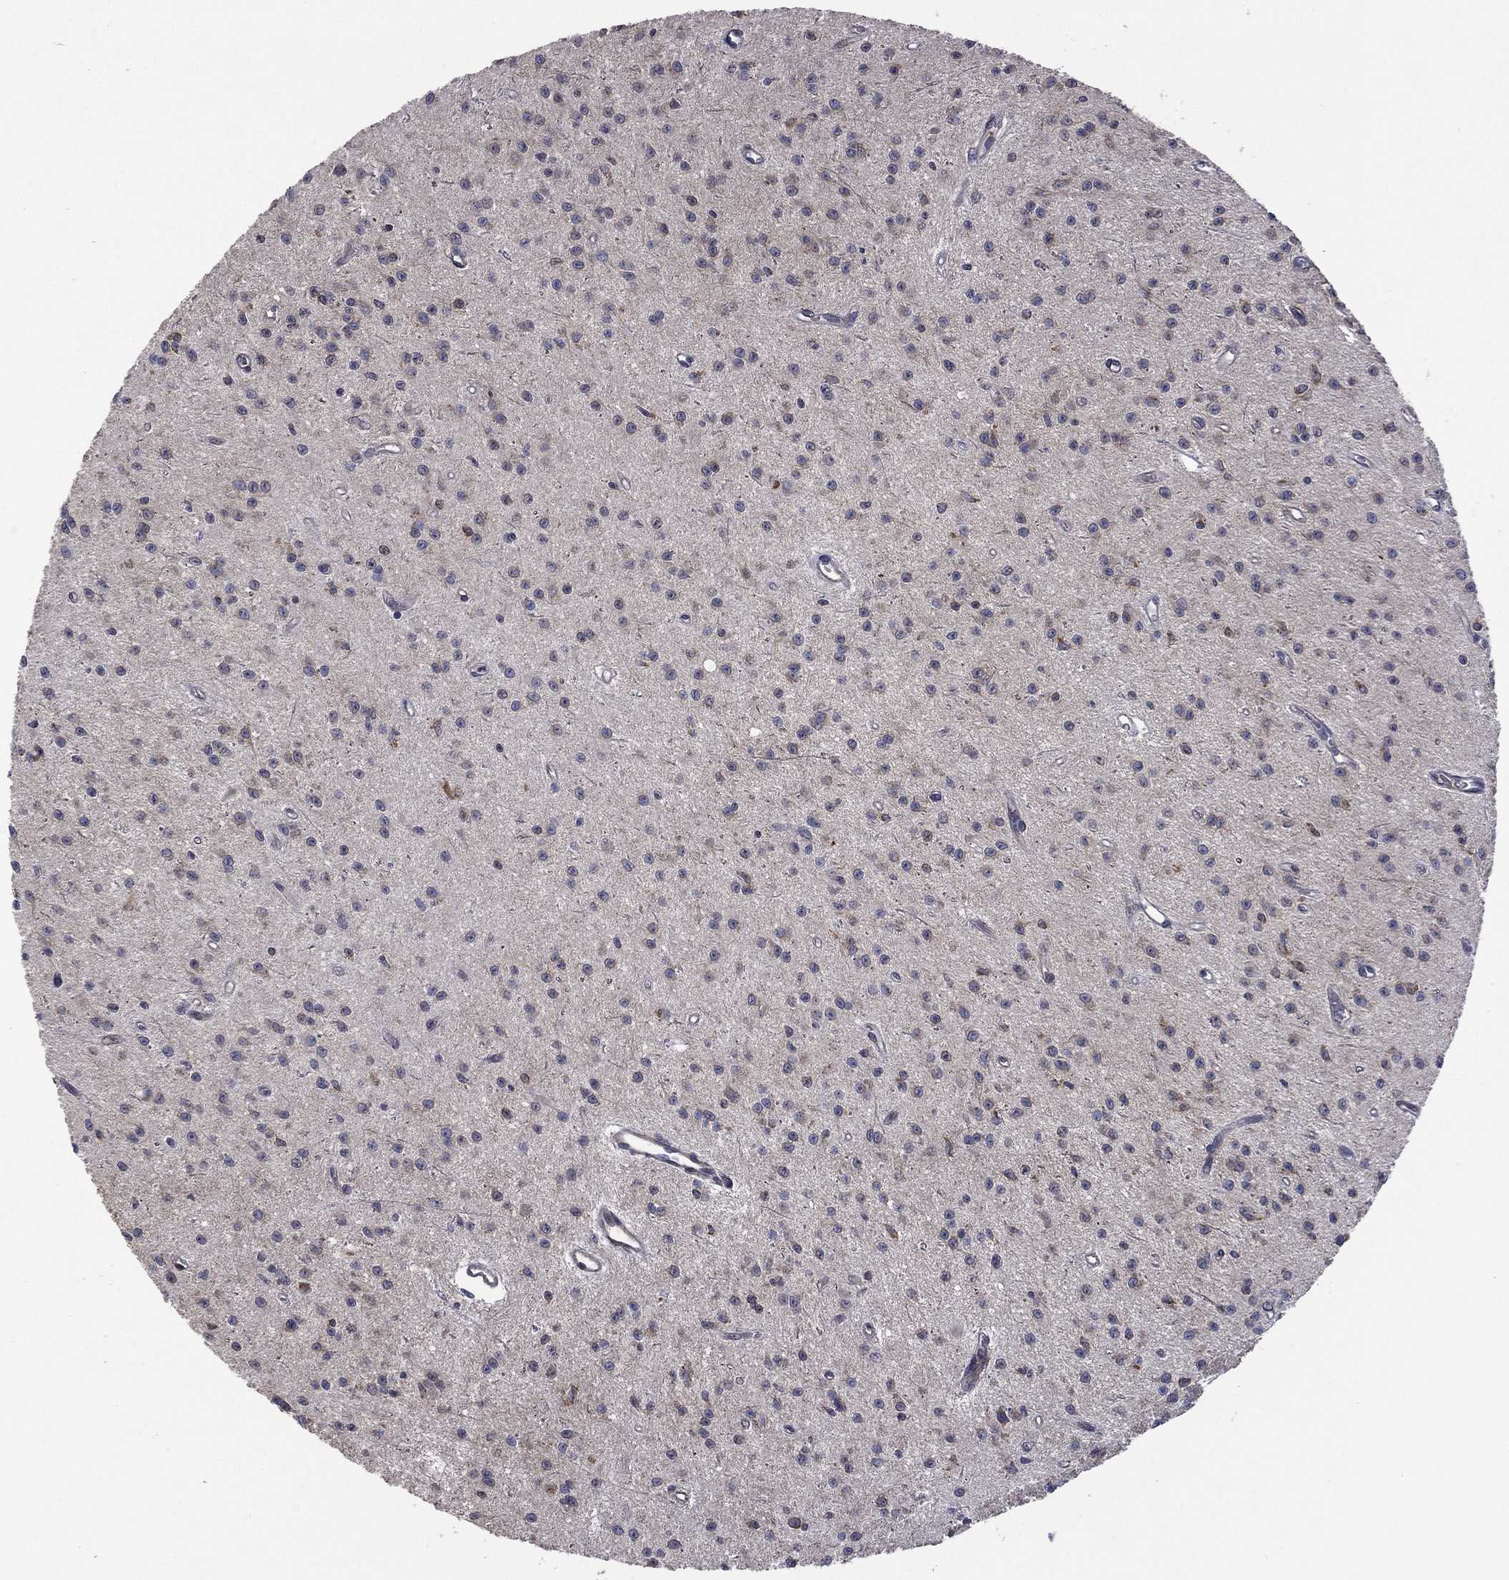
{"staining": {"intensity": "moderate", "quantity": "<25%", "location": "cytoplasmic/membranous"}, "tissue": "glioma", "cell_type": "Tumor cells", "image_type": "cancer", "snomed": [{"axis": "morphology", "description": "Glioma, malignant, Low grade"}, {"axis": "topography", "description": "Brain"}], "caption": "Human glioma stained for a protein (brown) demonstrates moderate cytoplasmic/membranous positive staining in about <25% of tumor cells.", "gene": "C20orf96", "patient": {"sex": "female", "age": 45}}